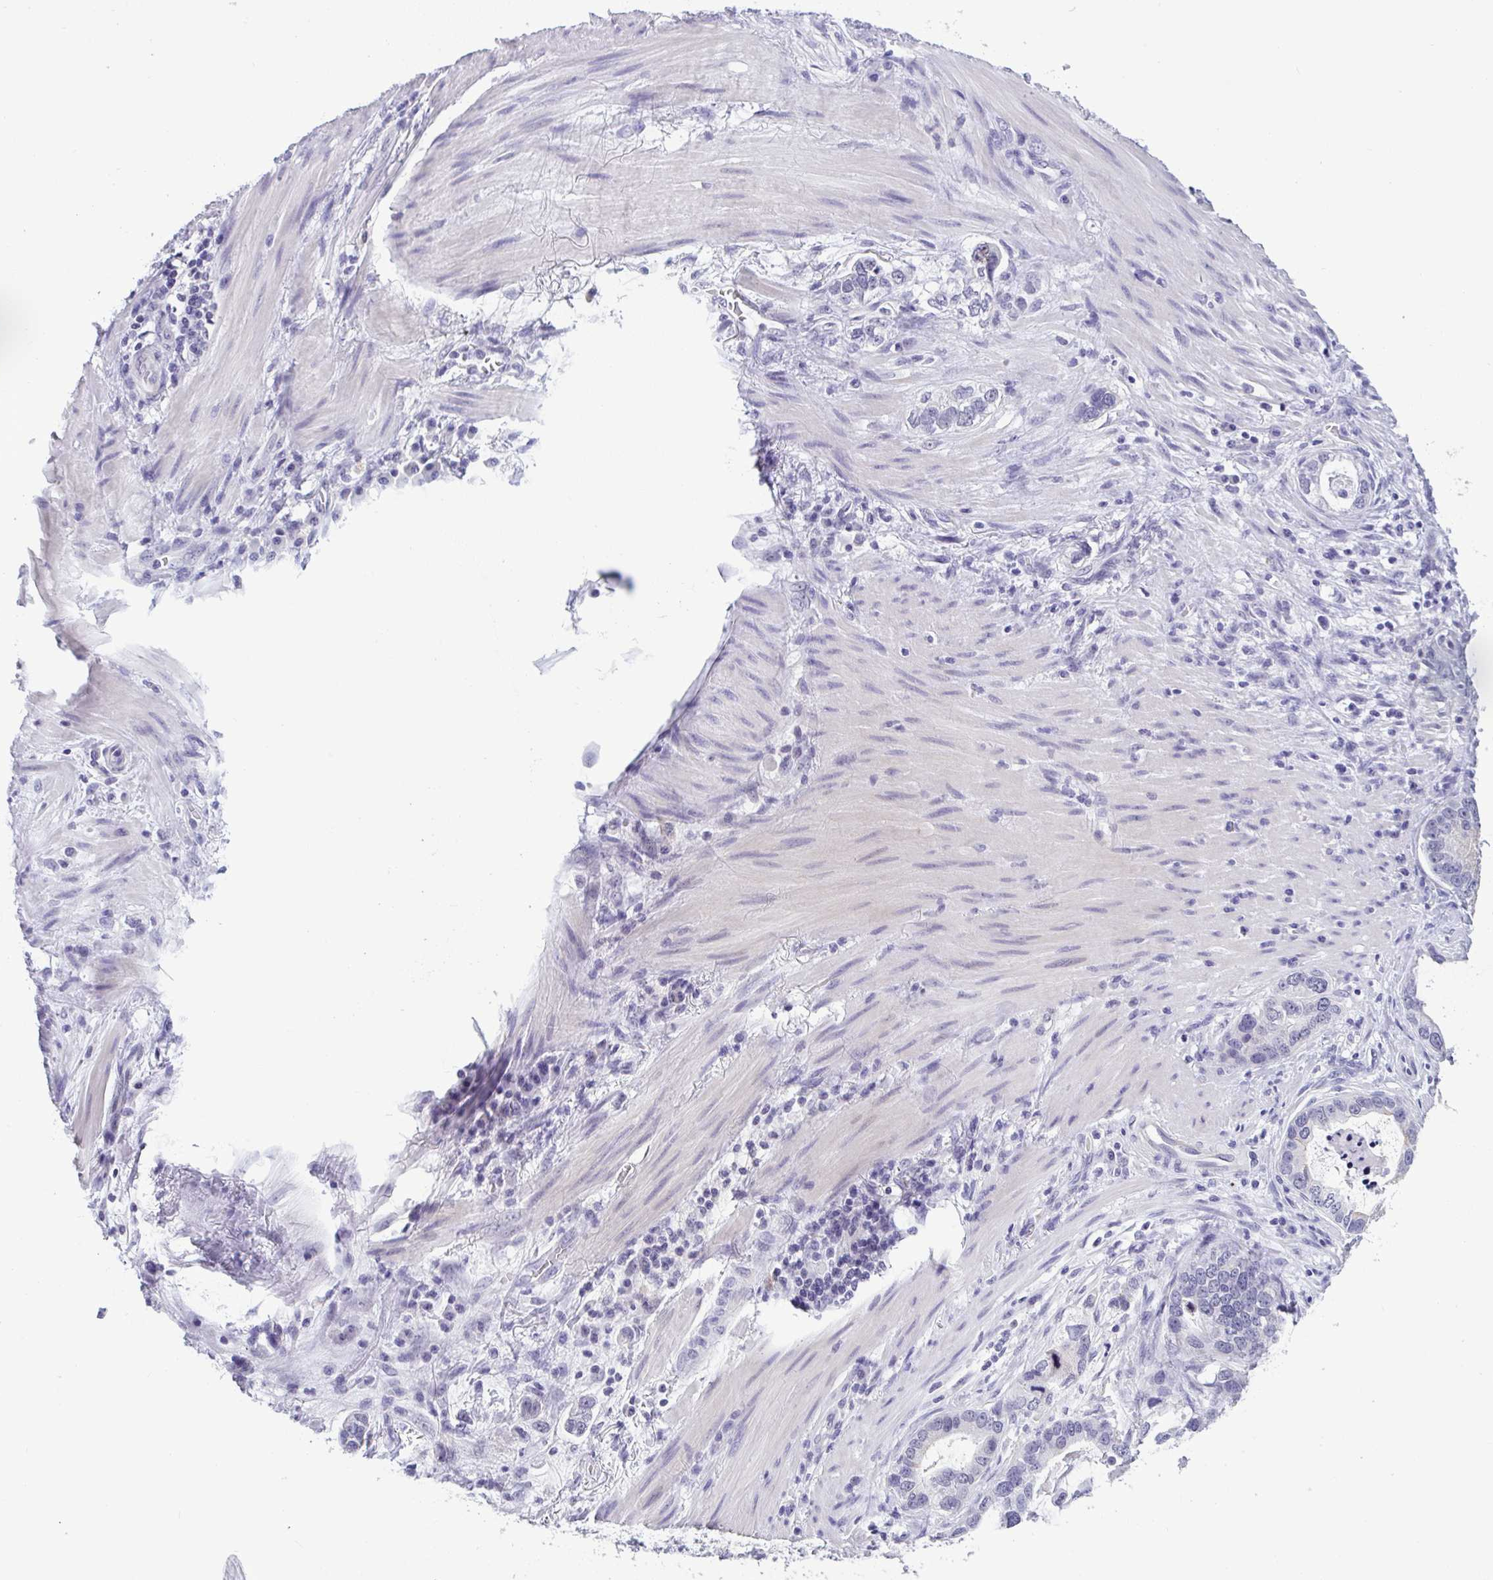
{"staining": {"intensity": "negative", "quantity": "none", "location": "none"}, "tissue": "stomach cancer", "cell_type": "Tumor cells", "image_type": "cancer", "snomed": [{"axis": "morphology", "description": "Adenocarcinoma, NOS"}, {"axis": "topography", "description": "Stomach, lower"}], "caption": "There is no significant positivity in tumor cells of stomach cancer (adenocarcinoma).", "gene": "YBX2", "patient": {"sex": "female", "age": 93}}